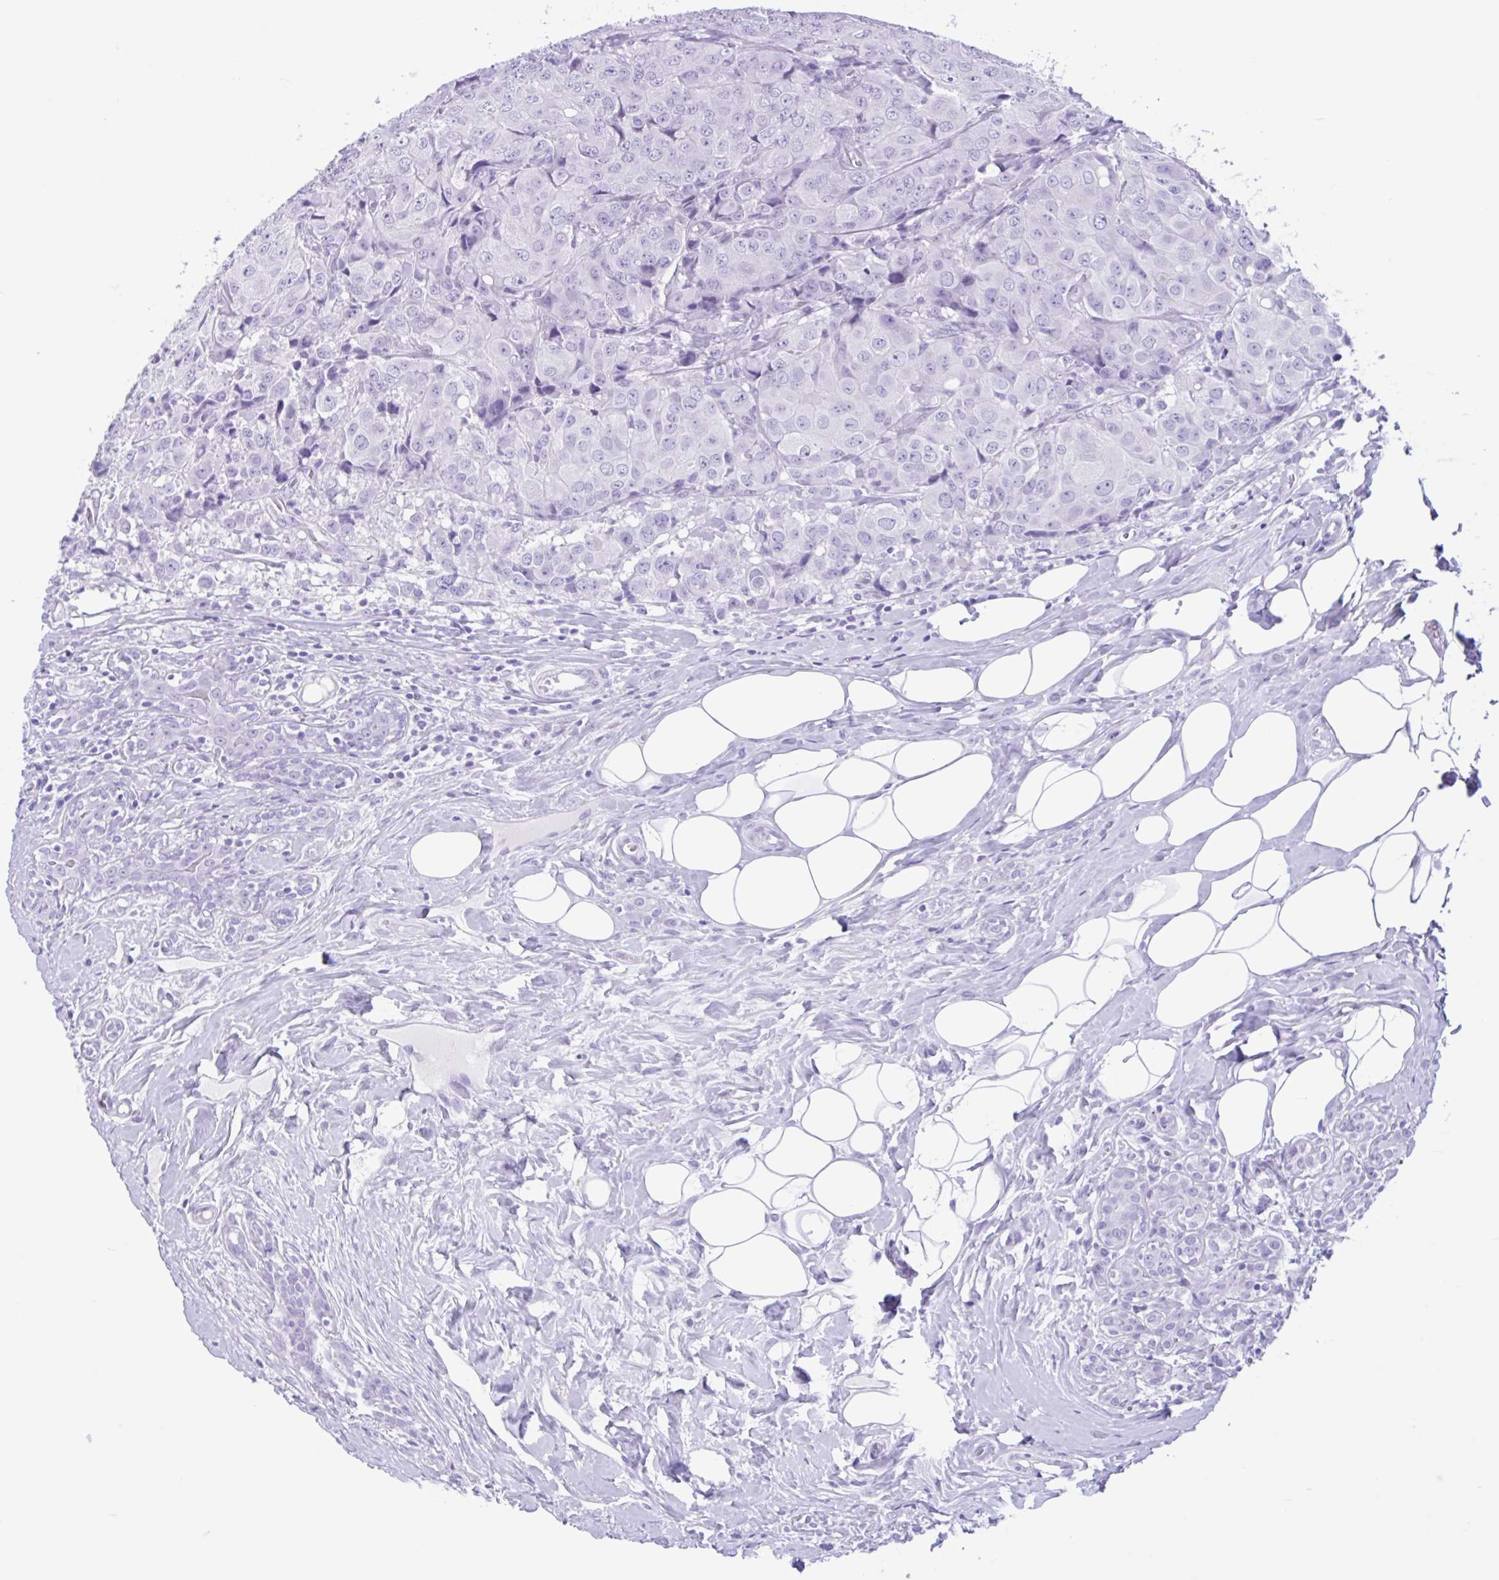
{"staining": {"intensity": "negative", "quantity": "none", "location": "none"}, "tissue": "breast cancer", "cell_type": "Tumor cells", "image_type": "cancer", "snomed": [{"axis": "morphology", "description": "Duct carcinoma"}, {"axis": "topography", "description": "Breast"}], "caption": "The photomicrograph reveals no significant expression in tumor cells of breast cancer (intraductal carcinoma).", "gene": "OR4N4", "patient": {"sex": "female", "age": 43}}